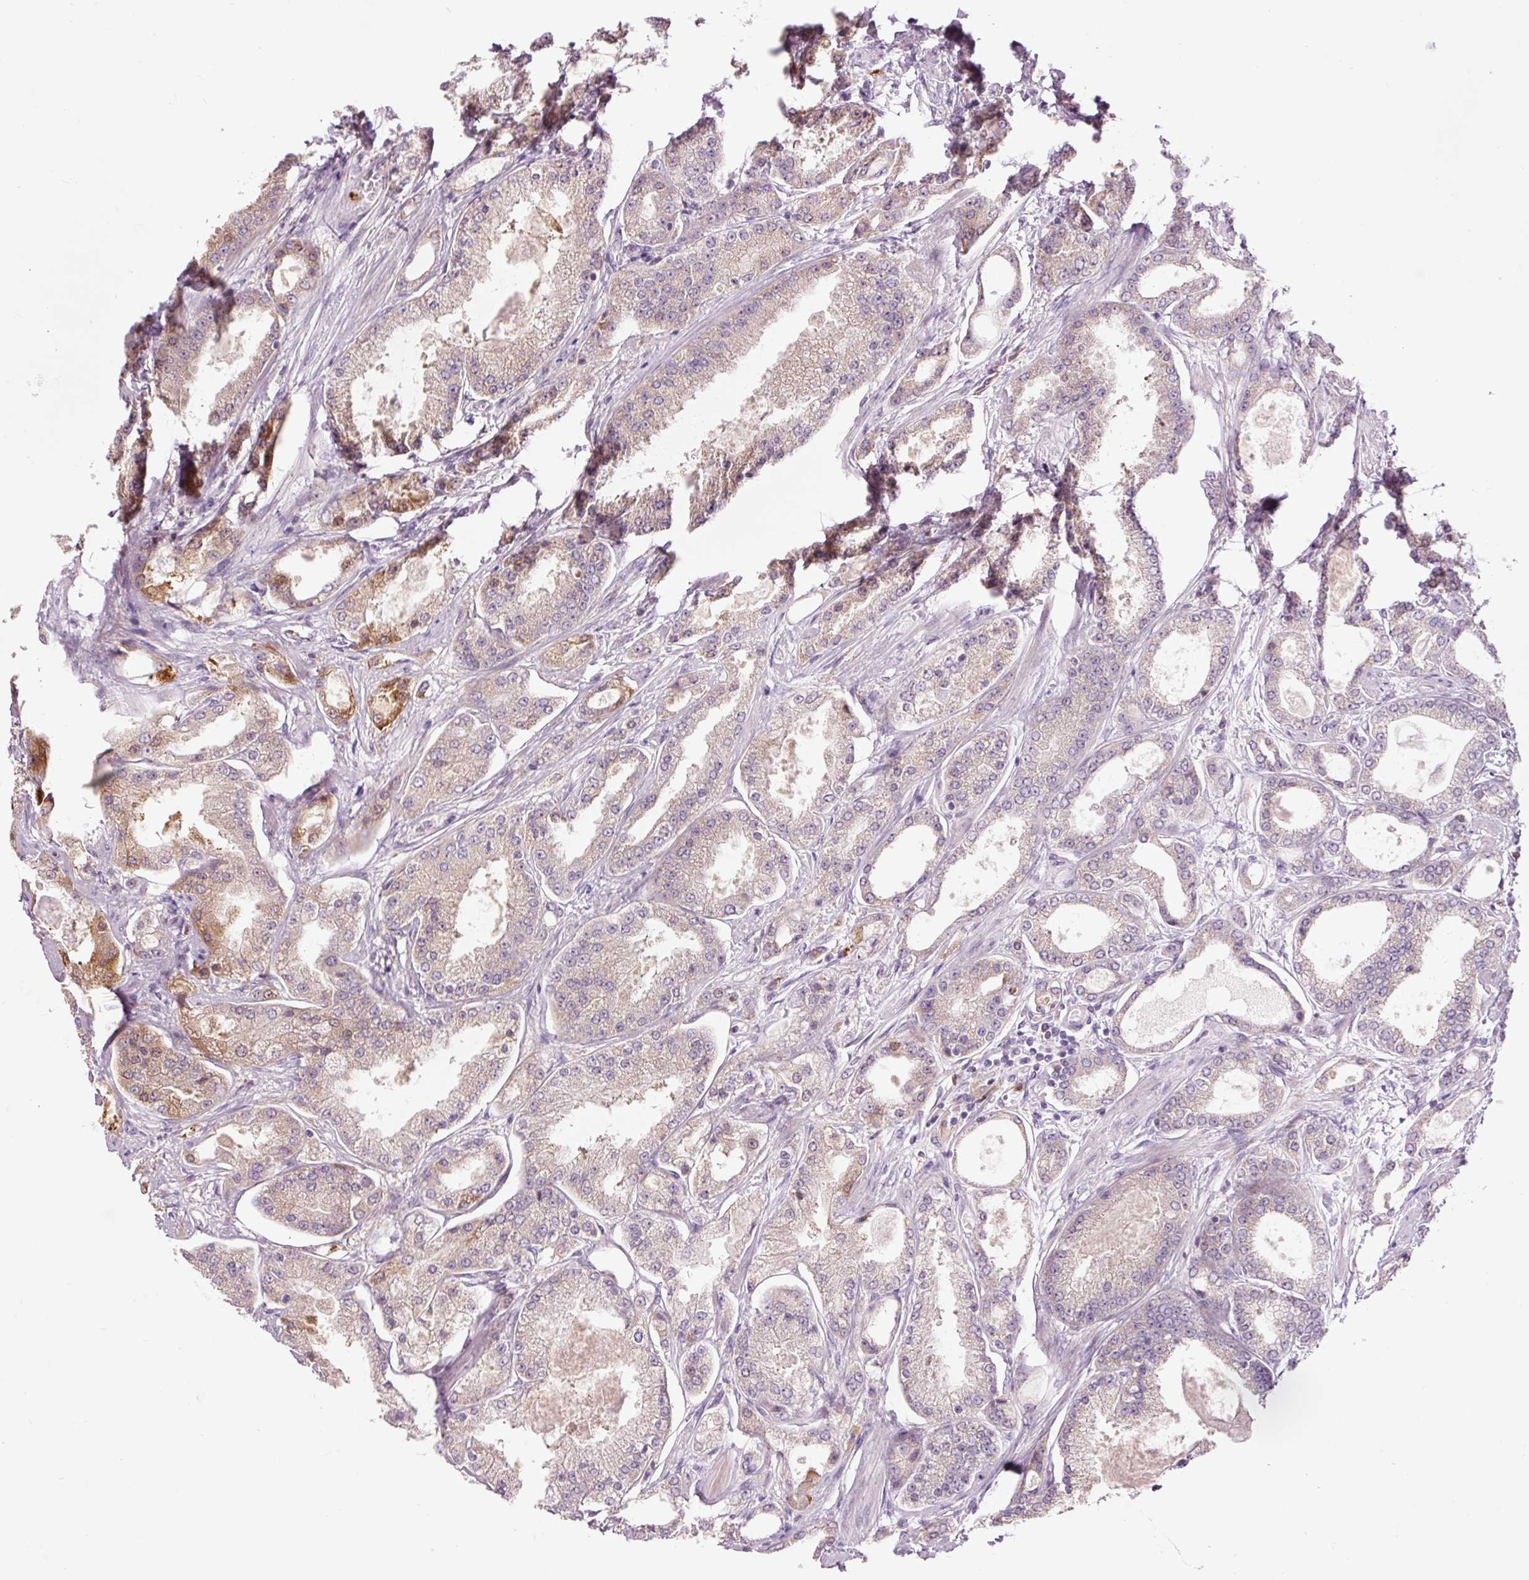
{"staining": {"intensity": "negative", "quantity": "none", "location": "none"}, "tissue": "prostate cancer", "cell_type": "Tumor cells", "image_type": "cancer", "snomed": [{"axis": "morphology", "description": "Adenocarcinoma, High grade"}, {"axis": "topography", "description": "Prostate"}], "caption": "This is a photomicrograph of IHC staining of high-grade adenocarcinoma (prostate), which shows no positivity in tumor cells. Brightfield microscopy of immunohistochemistry stained with DAB (3,3'-diaminobenzidine) (brown) and hematoxylin (blue), captured at high magnification.", "gene": "PRDX5", "patient": {"sex": "male", "age": 69}}